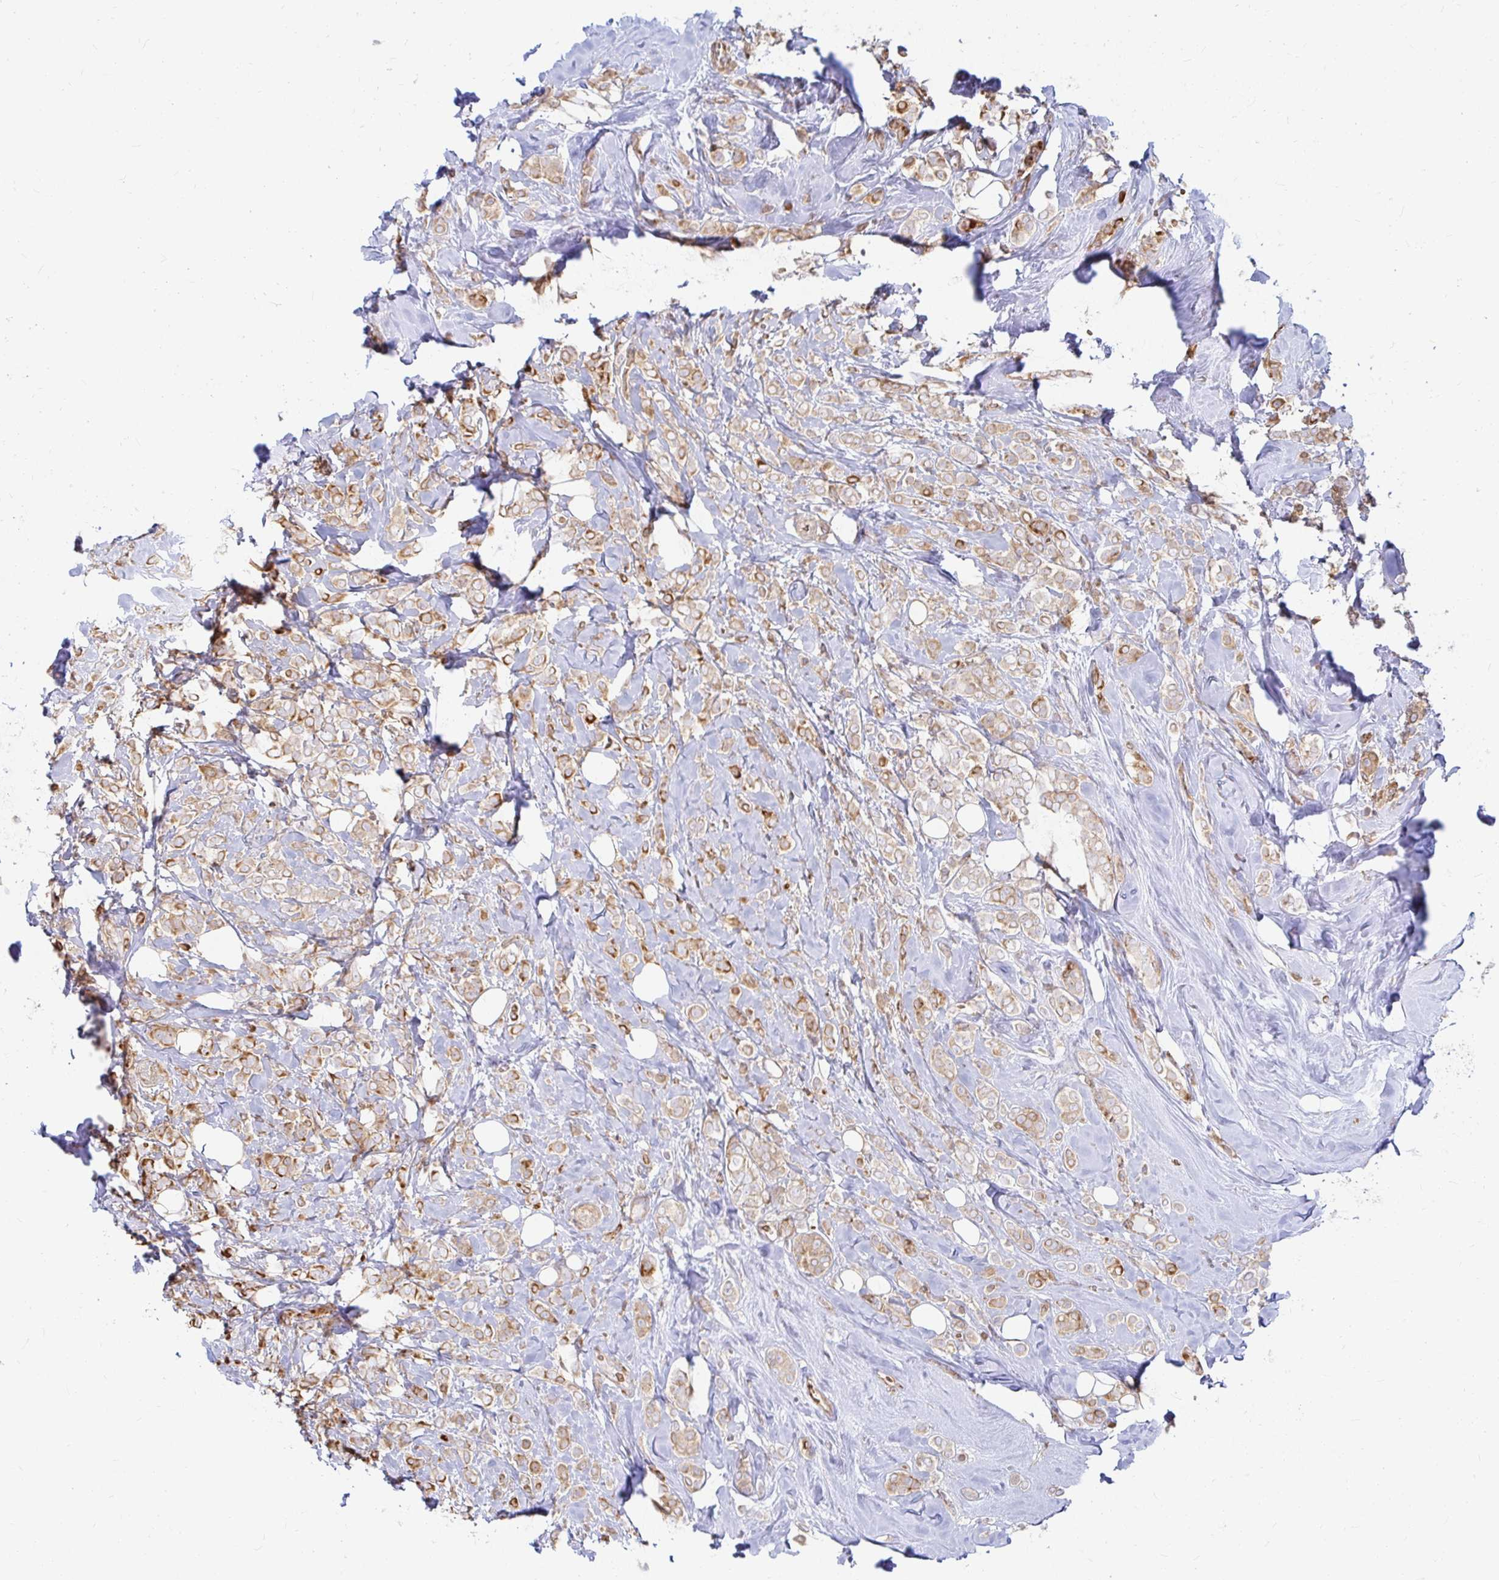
{"staining": {"intensity": "moderate", "quantity": ">75%", "location": "cytoplasmic/membranous"}, "tissue": "breast cancer", "cell_type": "Tumor cells", "image_type": "cancer", "snomed": [{"axis": "morphology", "description": "Lobular carcinoma"}, {"axis": "topography", "description": "Breast"}], "caption": "Breast cancer (lobular carcinoma) stained with a brown dye reveals moderate cytoplasmic/membranous positive staining in about >75% of tumor cells.", "gene": "CAST", "patient": {"sex": "female", "age": 49}}